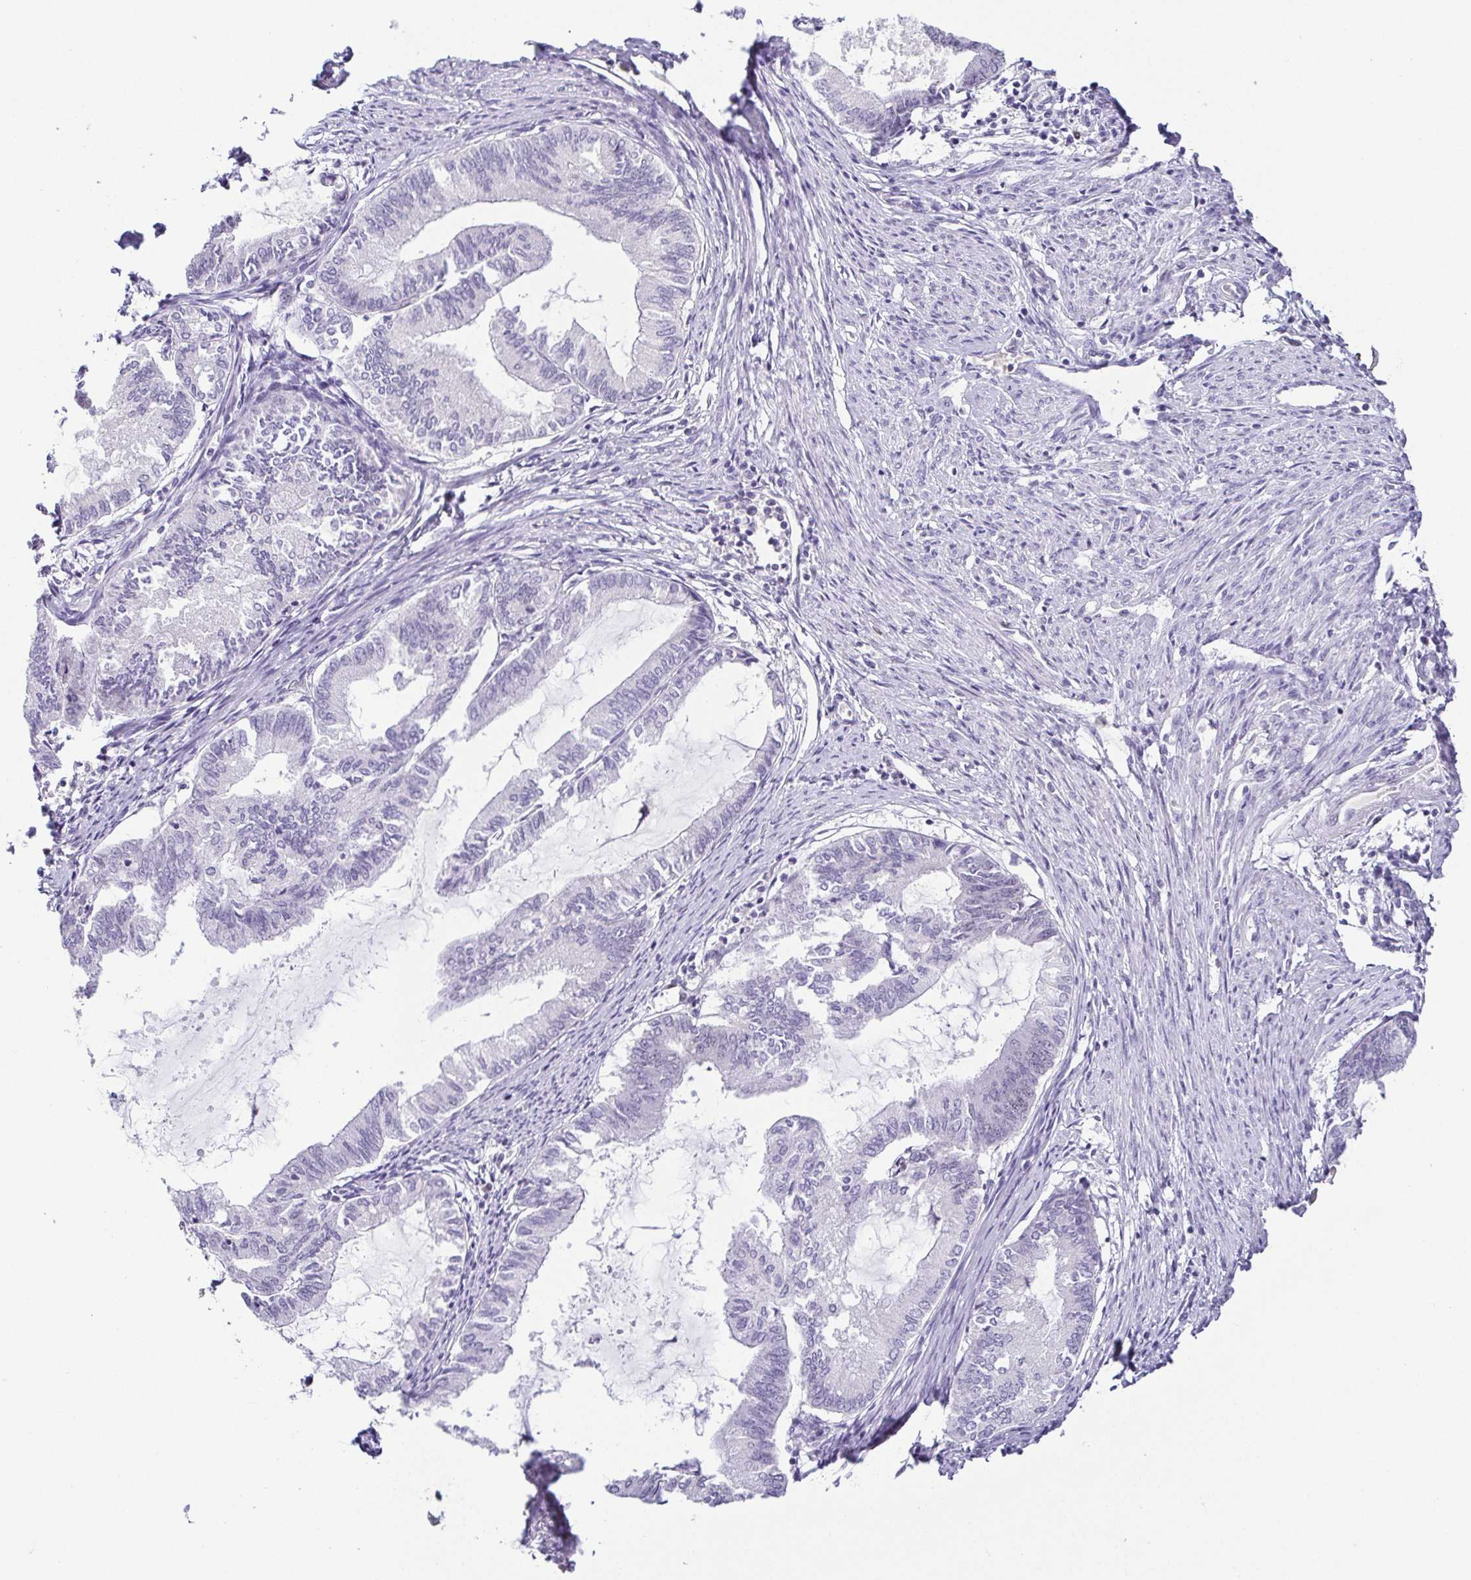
{"staining": {"intensity": "negative", "quantity": "none", "location": "none"}, "tissue": "endometrial cancer", "cell_type": "Tumor cells", "image_type": "cancer", "snomed": [{"axis": "morphology", "description": "Adenocarcinoma, NOS"}, {"axis": "topography", "description": "Endometrium"}], "caption": "Immunohistochemical staining of human adenocarcinoma (endometrial) reveals no significant expression in tumor cells.", "gene": "TCF3", "patient": {"sex": "female", "age": 86}}